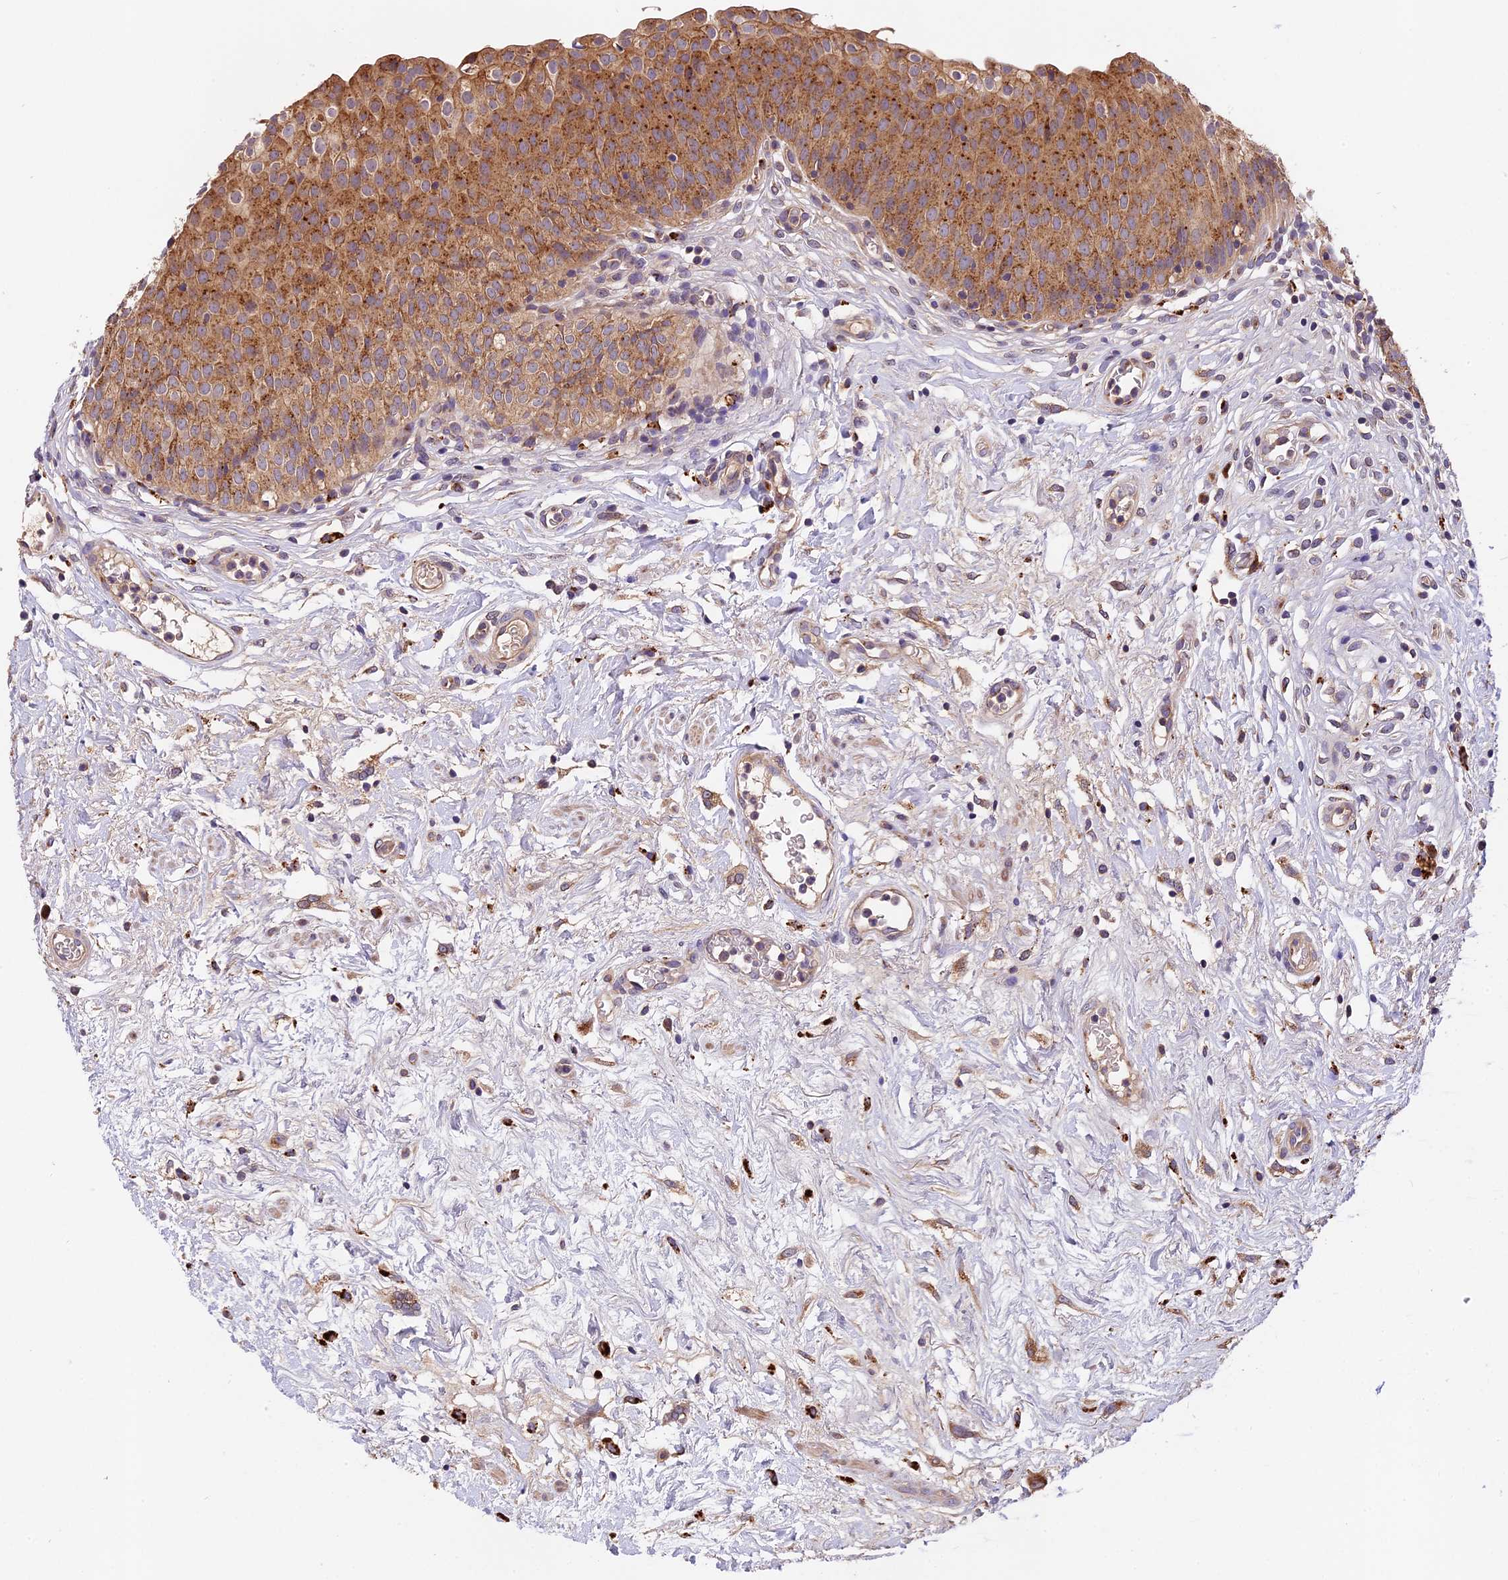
{"staining": {"intensity": "strong", "quantity": ">75%", "location": "cytoplasmic/membranous"}, "tissue": "urinary bladder", "cell_type": "Urothelial cells", "image_type": "normal", "snomed": [{"axis": "morphology", "description": "Normal tissue, NOS"}, {"axis": "topography", "description": "Urinary bladder"}], "caption": "Strong cytoplasmic/membranous protein staining is identified in about >75% of urothelial cells in urinary bladder.", "gene": "COPE", "patient": {"sex": "male", "age": 55}}